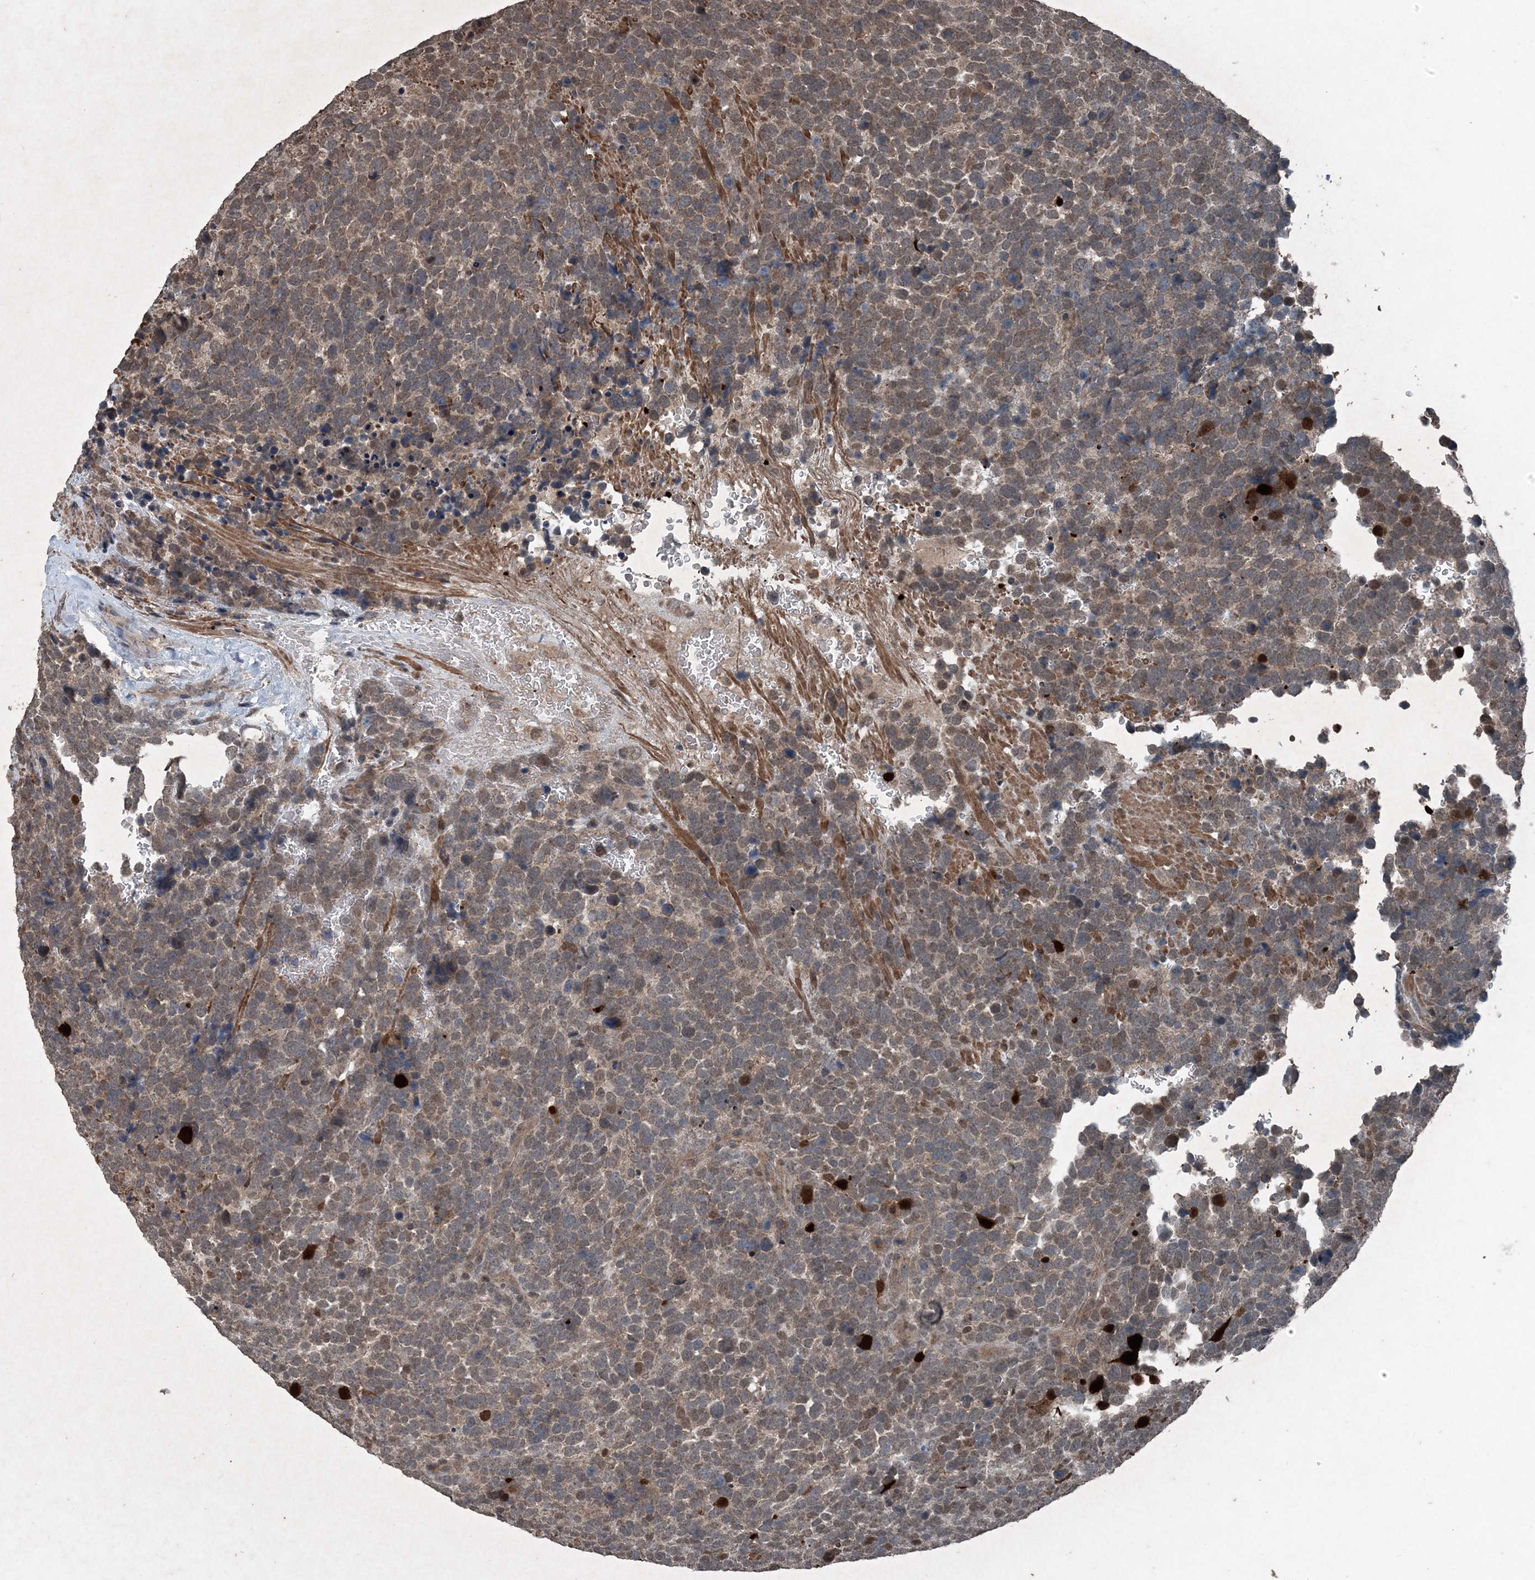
{"staining": {"intensity": "moderate", "quantity": "<25%", "location": "nuclear"}, "tissue": "urothelial cancer", "cell_type": "Tumor cells", "image_type": "cancer", "snomed": [{"axis": "morphology", "description": "Urothelial carcinoma, High grade"}, {"axis": "topography", "description": "Urinary bladder"}], "caption": "Immunohistochemistry histopathology image of neoplastic tissue: human urothelial cancer stained using immunohistochemistry (IHC) reveals low levels of moderate protein expression localized specifically in the nuclear of tumor cells, appearing as a nuclear brown color.", "gene": "CFL1", "patient": {"sex": "female", "age": 82}}